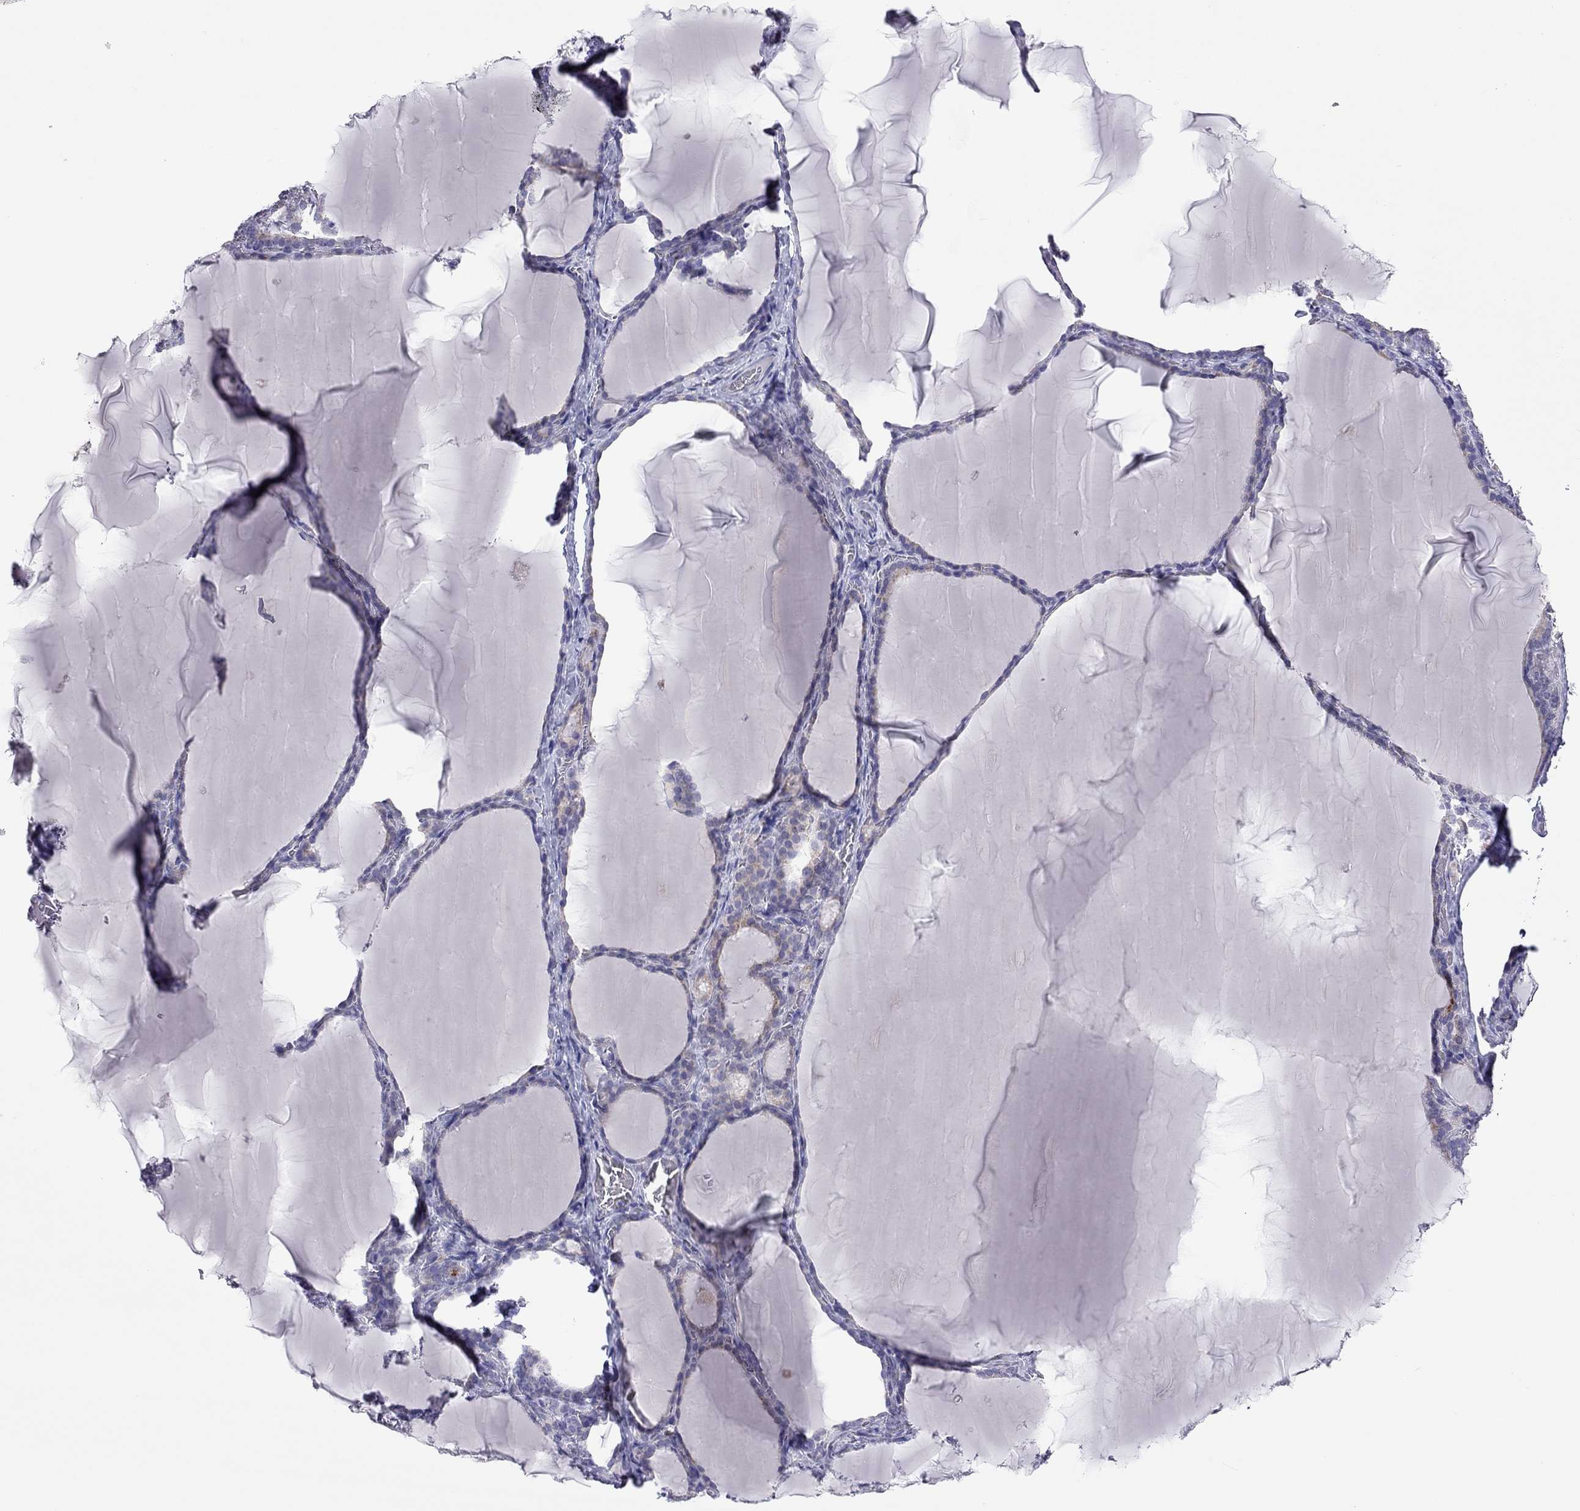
{"staining": {"intensity": "negative", "quantity": "none", "location": "none"}, "tissue": "thyroid gland", "cell_type": "Glandular cells", "image_type": "normal", "snomed": [{"axis": "morphology", "description": "Normal tissue, NOS"}, {"axis": "morphology", "description": "Hyperplasia, NOS"}, {"axis": "topography", "description": "Thyroid gland"}], "caption": "An immunohistochemistry (IHC) micrograph of benign thyroid gland is shown. There is no staining in glandular cells of thyroid gland. (DAB immunohistochemistry (IHC), high magnification).", "gene": "PPP1R3A", "patient": {"sex": "female", "age": 27}}